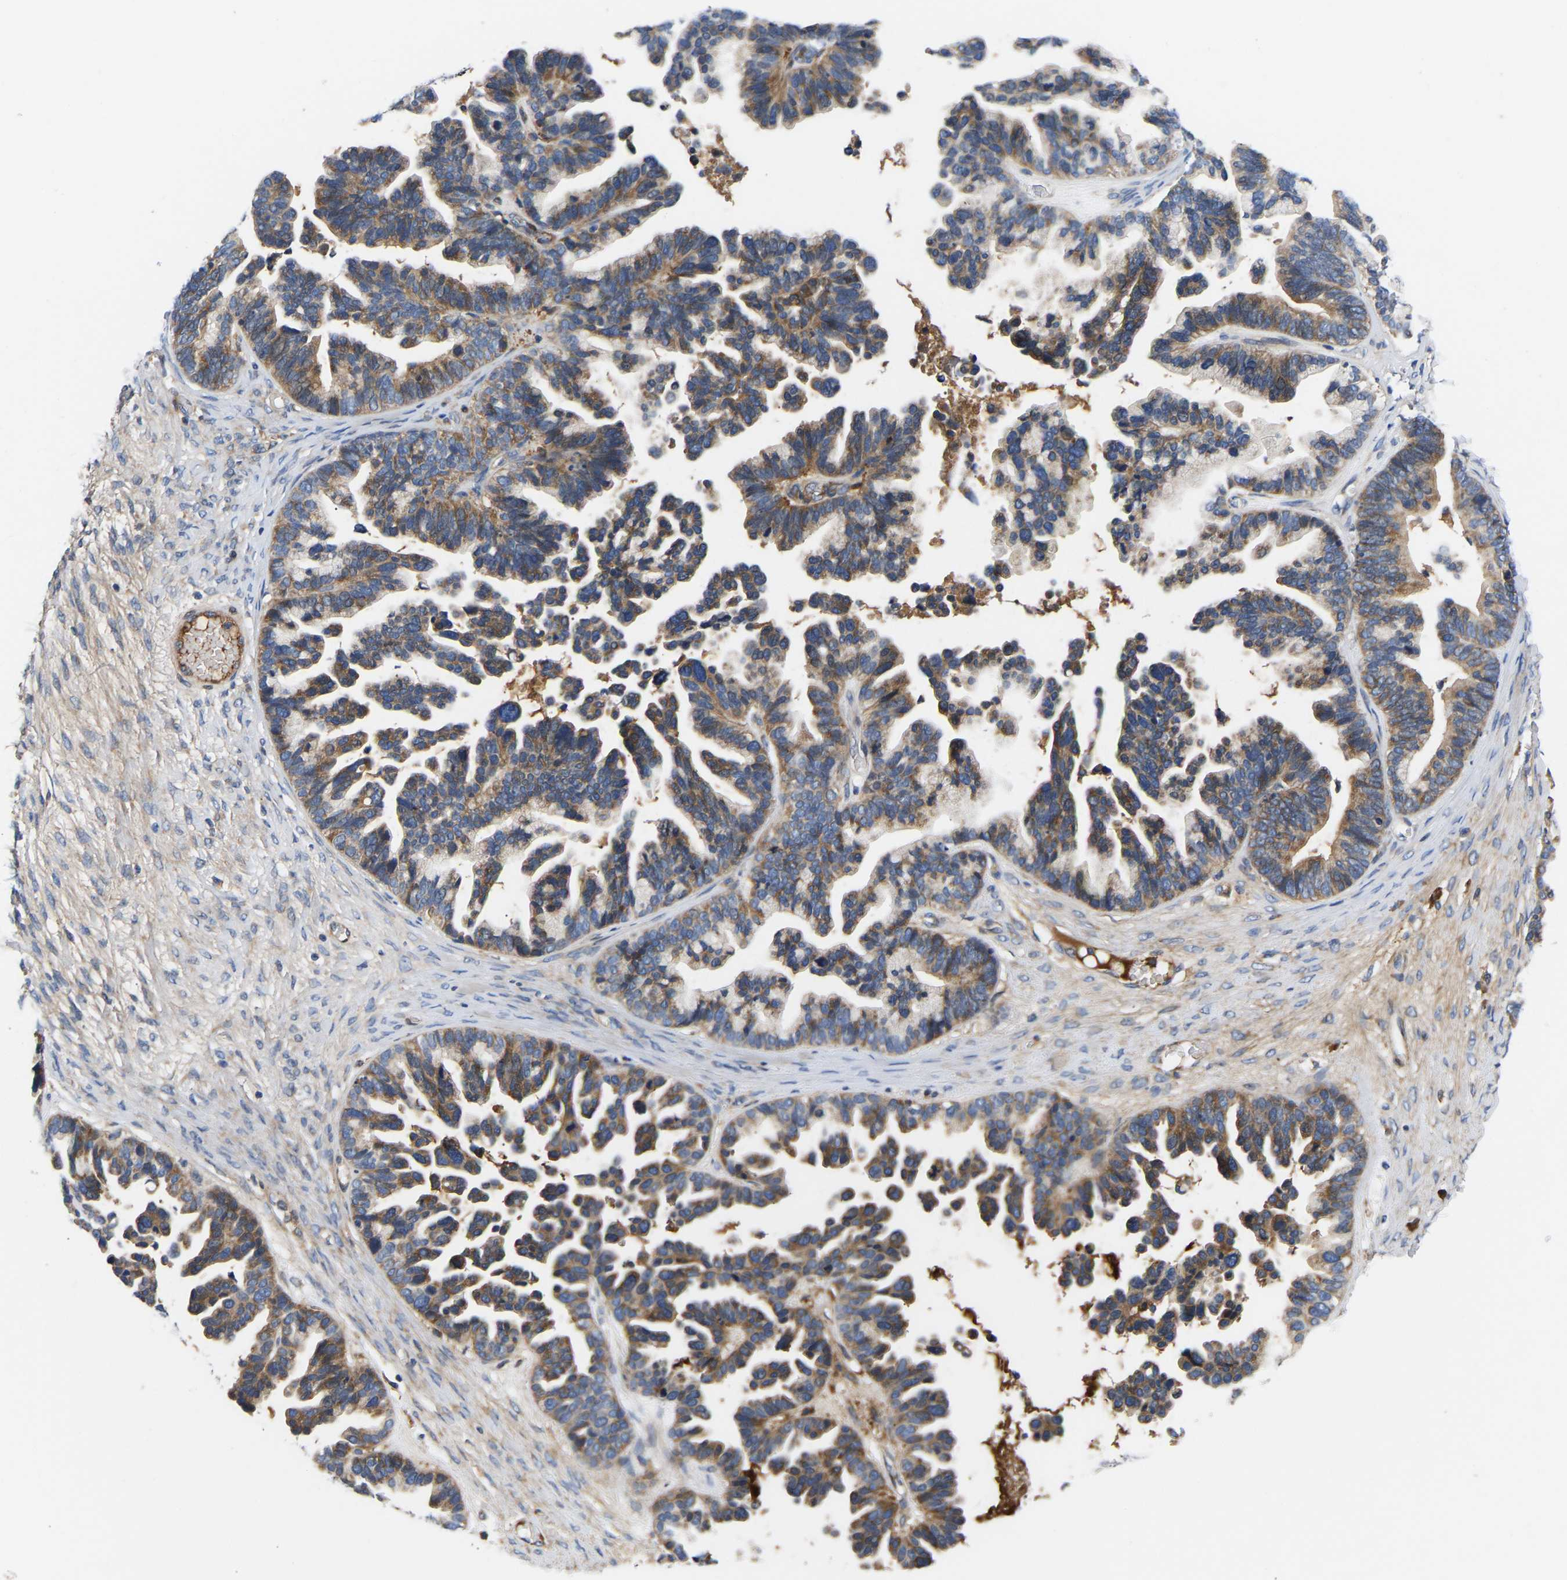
{"staining": {"intensity": "moderate", "quantity": ">75%", "location": "cytoplasmic/membranous"}, "tissue": "ovarian cancer", "cell_type": "Tumor cells", "image_type": "cancer", "snomed": [{"axis": "morphology", "description": "Cystadenocarcinoma, serous, NOS"}, {"axis": "topography", "description": "Ovary"}], "caption": "DAB immunohistochemical staining of ovarian cancer exhibits moderate cytoplasmic/membranous protein expression in about >75% of tumor cells.", "gene": "AIMP2", "patient": {"sex": "female", "age": 56}}